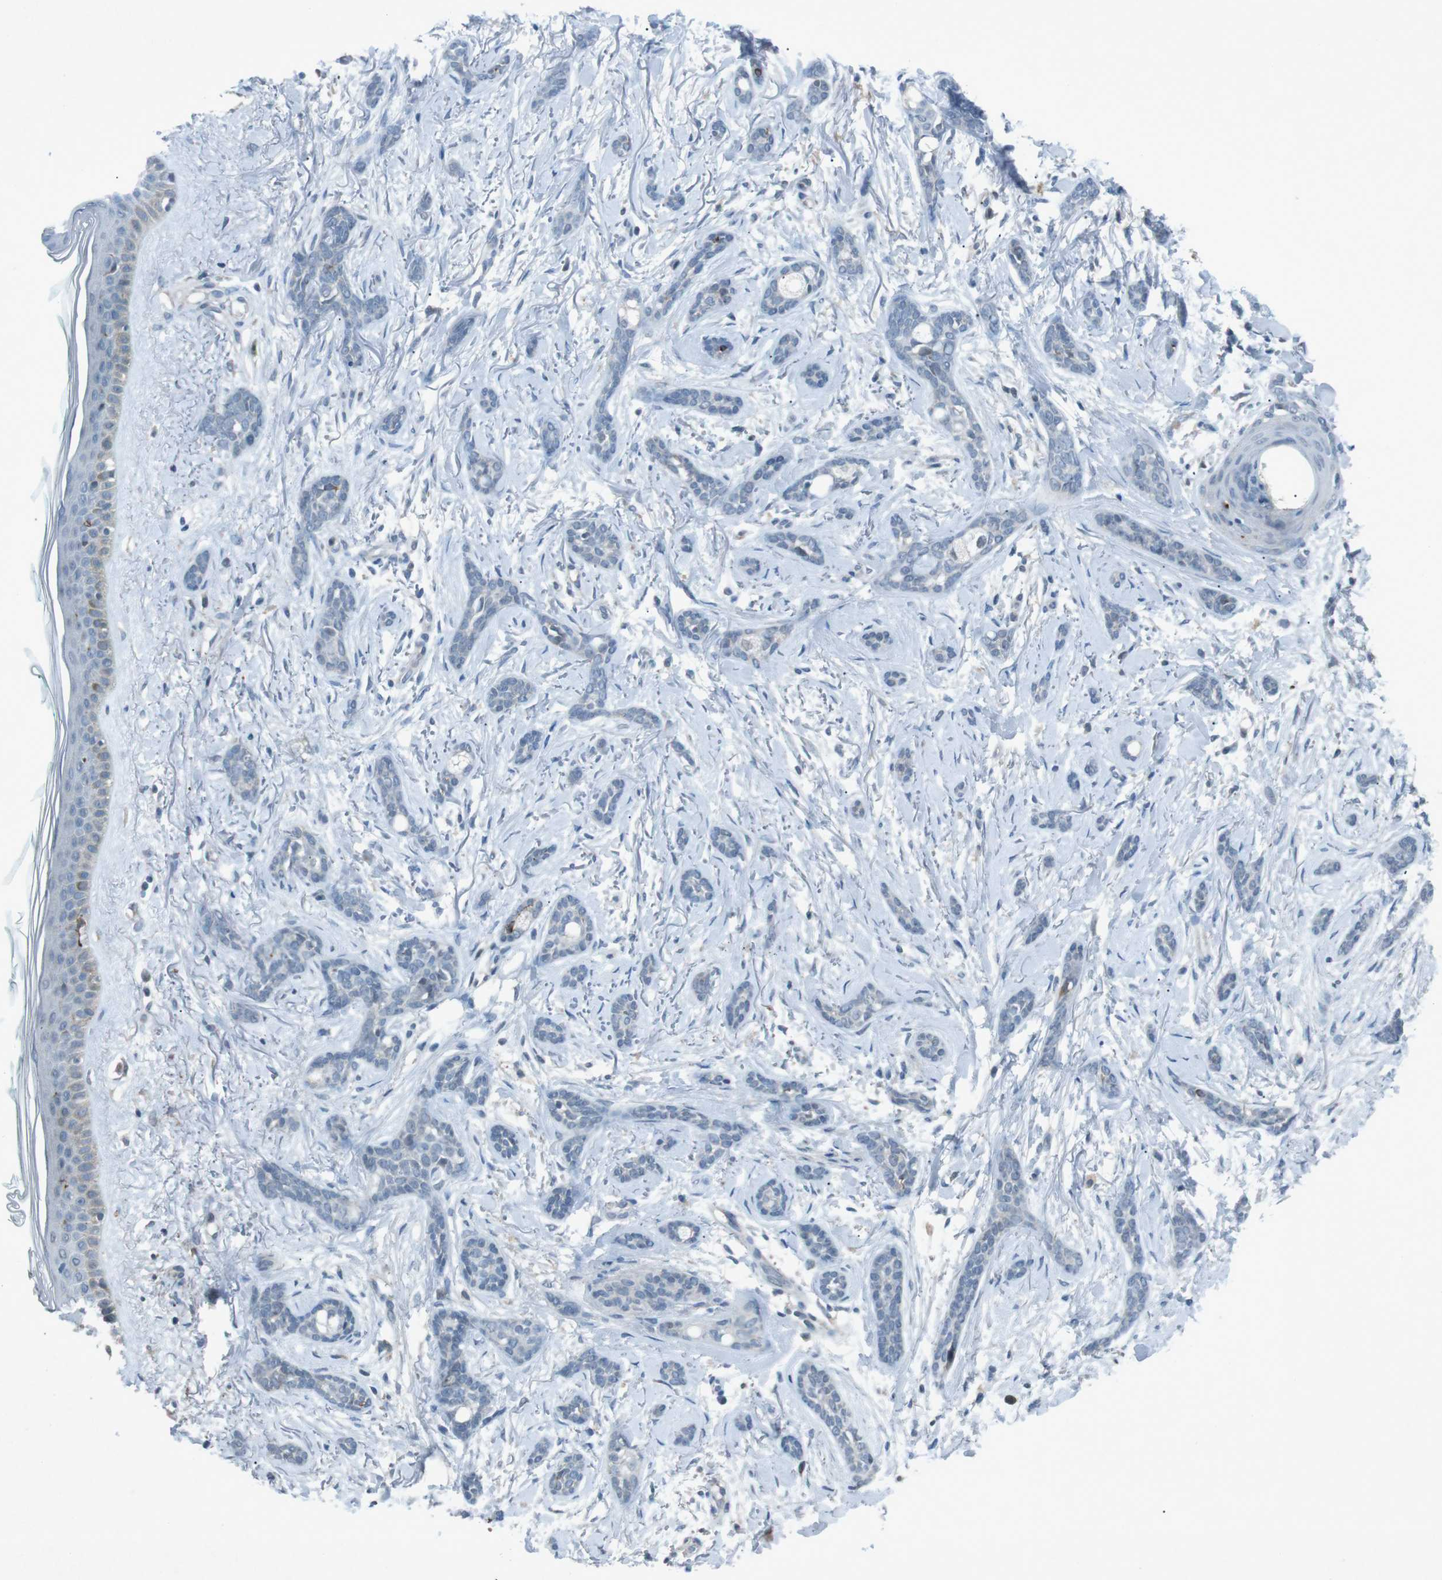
{"staining": {"intensity": "negative", "quantity": "none", "location": "none"}, "tissue": "skin cancer", "cell_type": "Tumor cells", "image_type": "cancer", "snomed": [{"axis": "morphology", "description": "Basal cell carcinoma"}, {"axis": "morphology", "description": "Adnexal tumor, benign"}, {"axis": "topography", "description": "Skin"}], "caption": "This is a image of immunohistochemistry (IHC) staining of benign adnexal tumor (skin), which shows no staining in tumor cells. (DAB immunohistochemistry (IHC) with hematoxylin counter stain).", "gene": "FCRLA", "patient": {"sex": "female", "age": 42}}